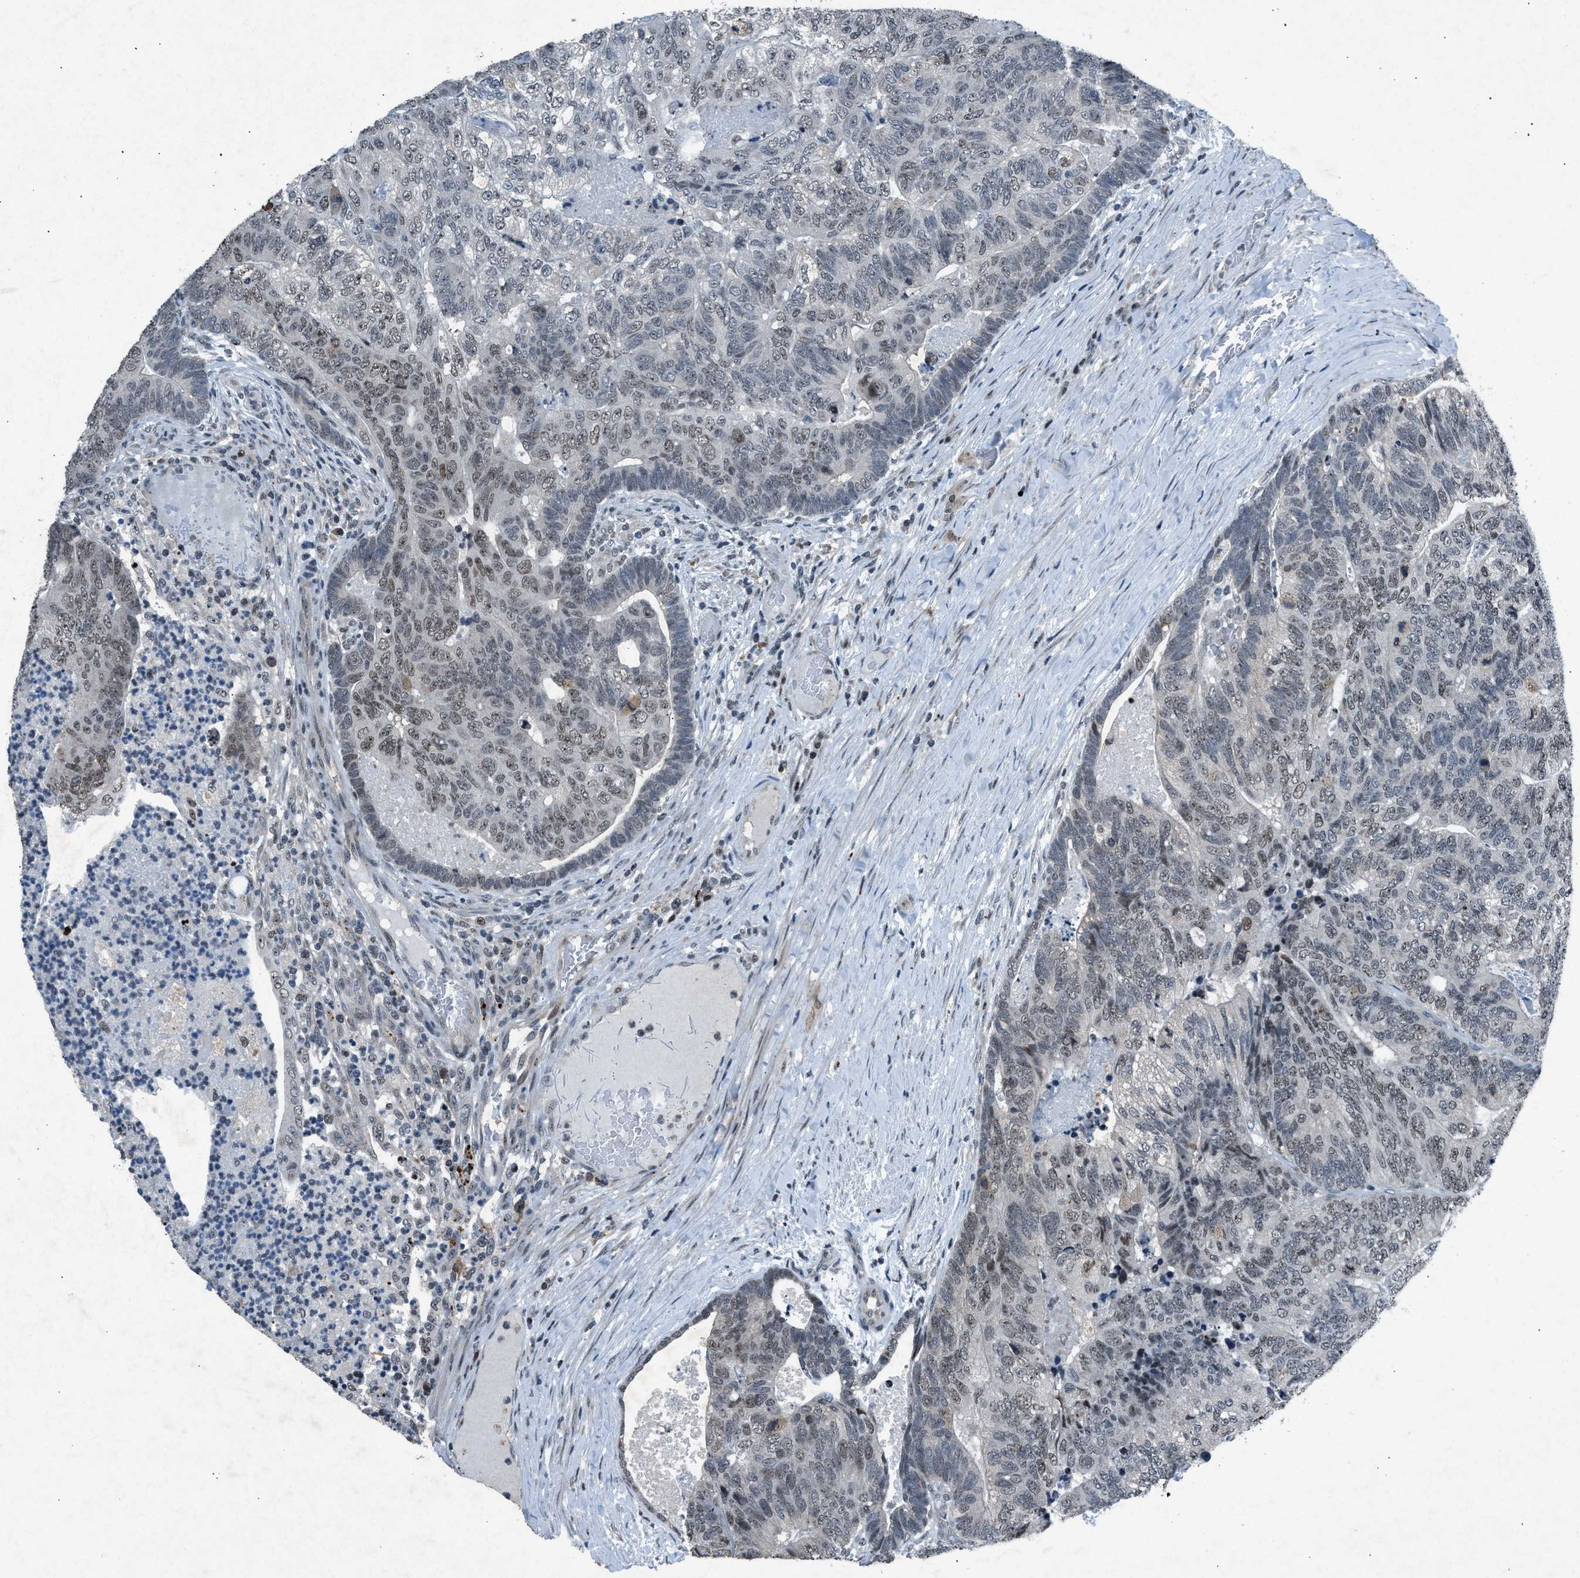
{"staining": {"intensity": "moderate", "quantity": "25%-75%", "location": "nuclear"}, "tissue": "colorectal cancer", "cell_type": "Tumor cells", "image_type": "cancer", "snomed": [{"axis": "morphology", "description": "Adenocarcinoma, NOS"}, {"axis": "topography", "description": "Colon"}], "caption": "Protein expression by IHC shows moderate nuclear staining in approximately 25%-75% of tumor cells in colorectal cancer (adenocarcinoma). Using DAB (brown) and hematoxylin (blue) stains, captured at high magnification using brightfield microscopy.", "gene": "ADCY1", "patient": {"sex": "female", "age": 67}}